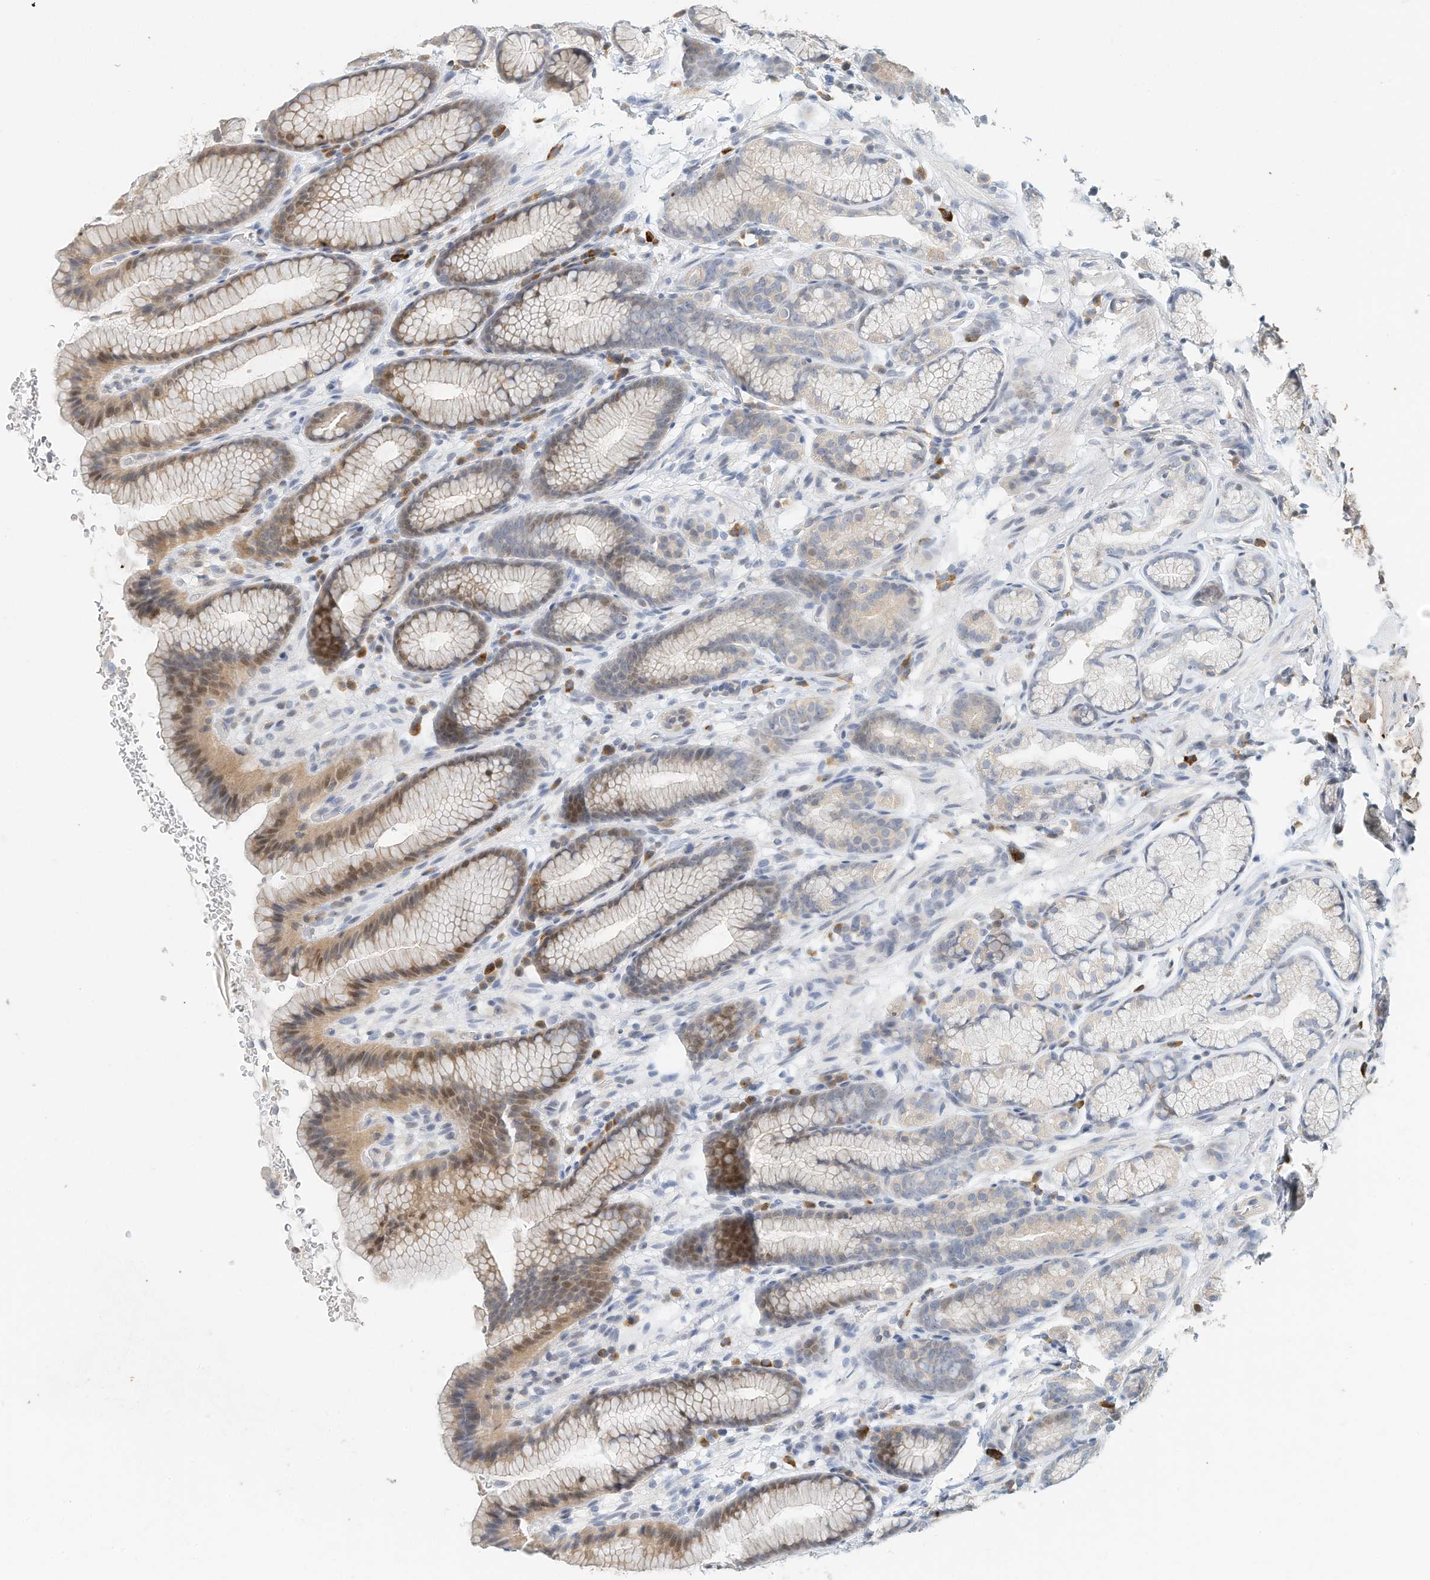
{"staining": {"intensity": "moderate", "quantity": "<25%", "location": "cytoplasmic/membranous,nuclear"}, "tissue": "stomach", "cell_type": "Glandular cells", "image_type": "normal", "snomed": [{"axis": "morphology", "description": "Normal tissue, NOS"}, {"axis": "topography", "description": "Stomach"}], "caption": "Immunohistochemical staining of normal stomach exhibits moderate cytoplasmic/membranous,nuclear protein expression in approximately <25% of glandular cells.", "gene": "MICAL1", "patient": {"sex": "male", "age": 42}}